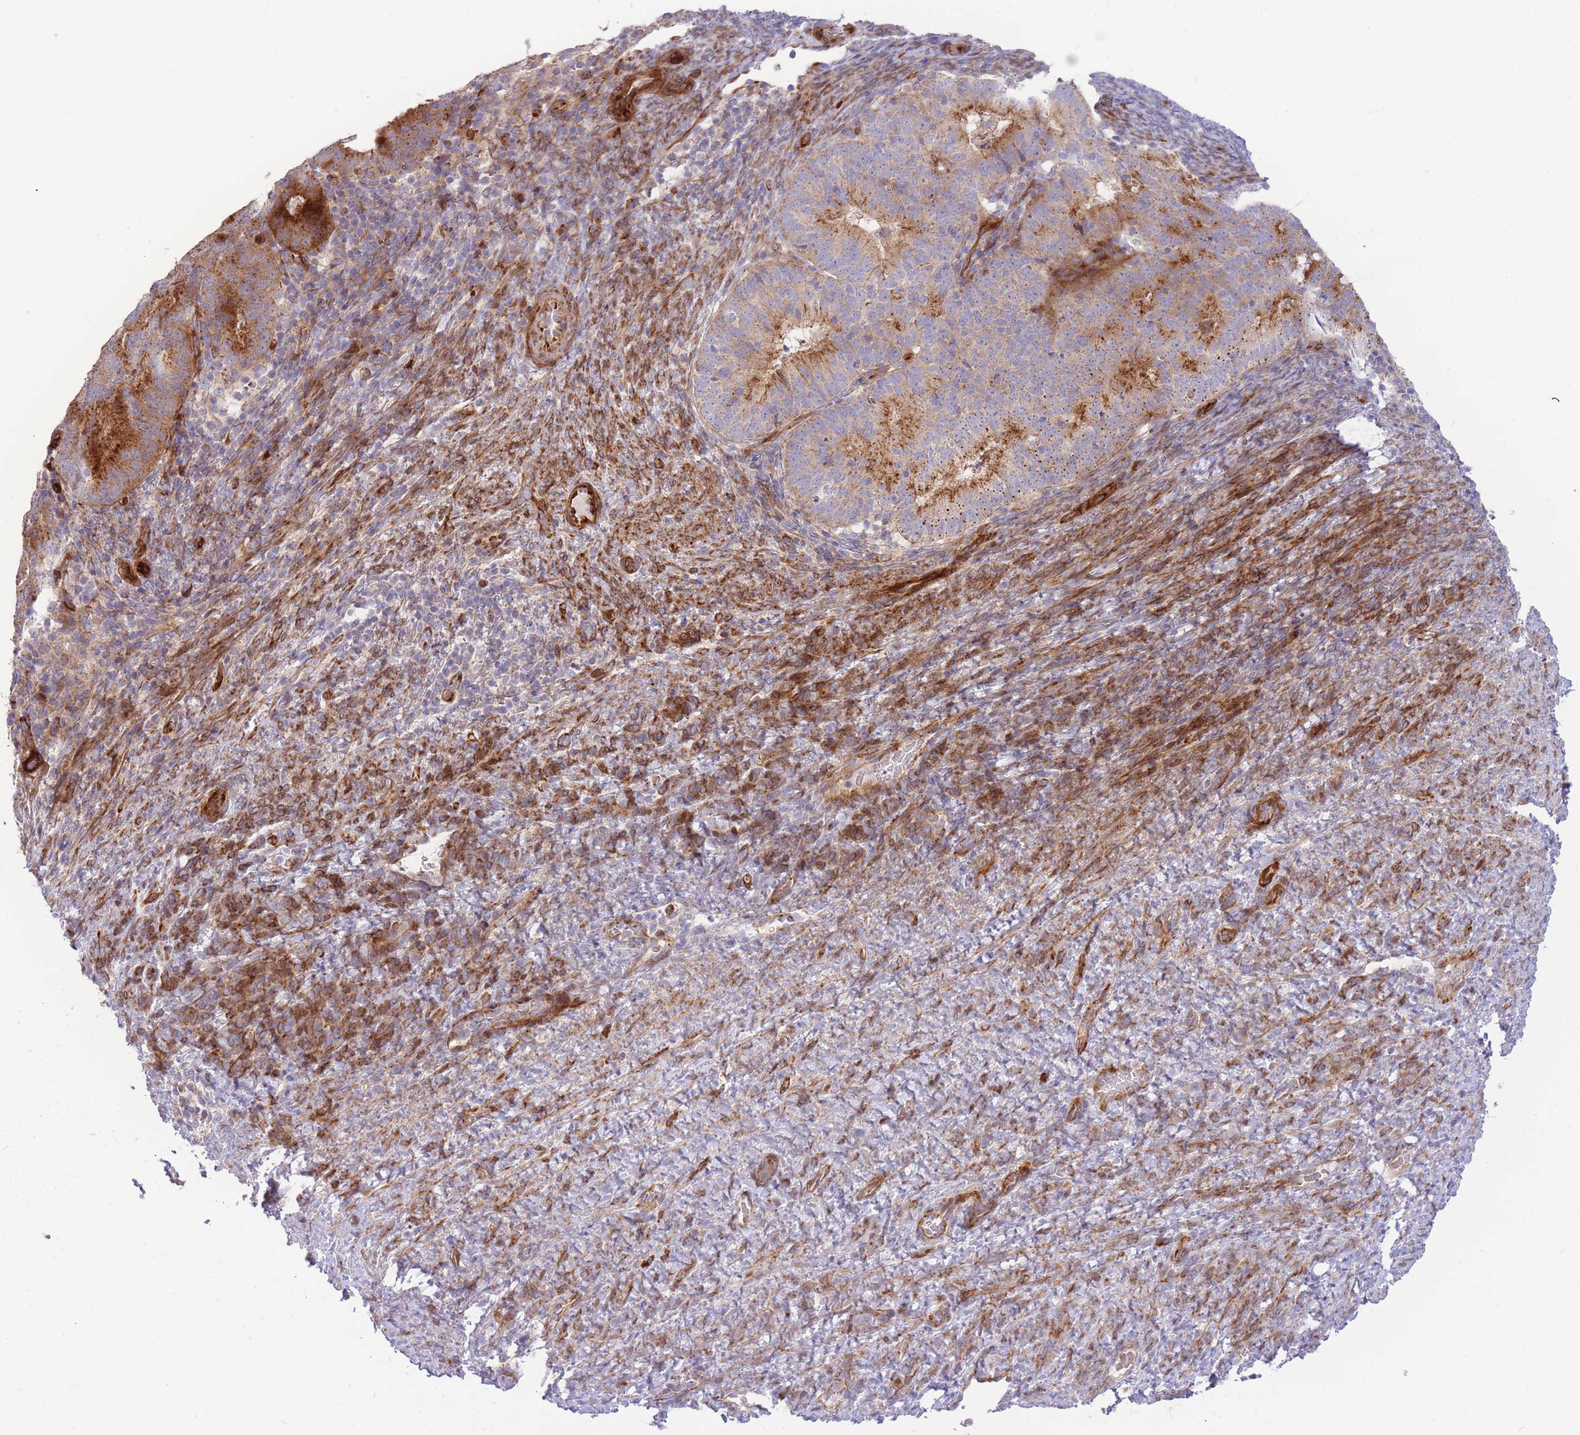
{"staining": {"intensity": "strong", "quantity": "25%-75%", "location": "cytoplasmic/membranous"}, "tissue": "endometrial cancer", "cell_type": "Tumor cells", "image_type": "cancer", "snomed": [{"axis": "morphology", "description": "Adenocarcinoma, NOS"}, {"axis": "topography", "description": "Endometrium"}], "caption": "Approximately 25%-75% of tumor cells in endometrial cancer (adenocarcinoma) display strong cytoplasmic/membranous protein positivity as visualized by brown immunohistochemical staining.", "gene": "ATP5MC2", "patient": {"sex": "female", "age": 70}}